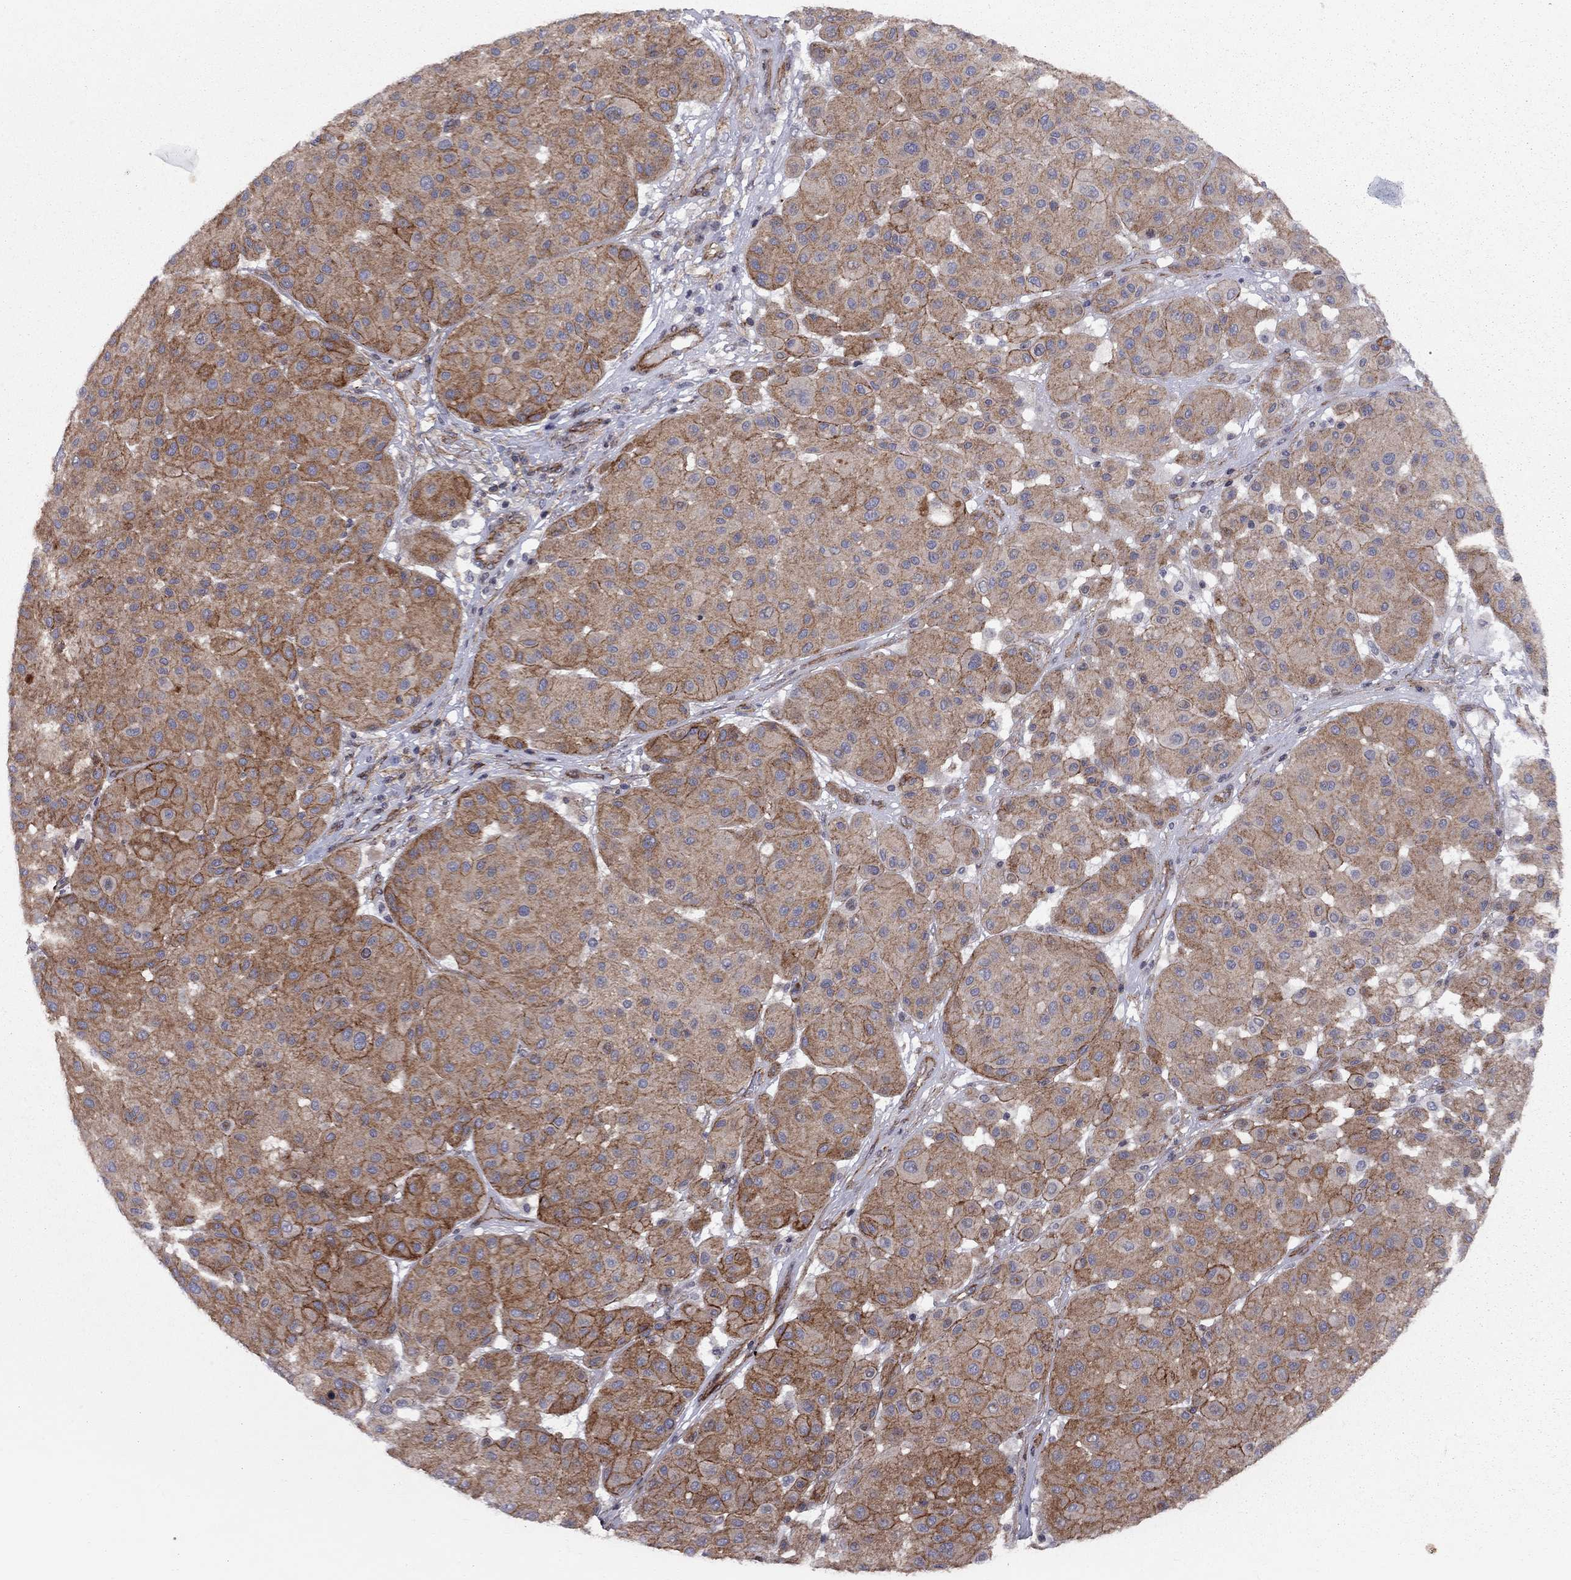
{"staining": {"intensity": "moderate", "quantity": ">75%", "location": "cytoplasmic/membranous"}, "tissue": "melanoma", "cell_type": "Tumor cells", "image_type": "cancer", "snomed": [{"axis": "morphology", "description": "Malignant melanoma, Metastatic site"}, {"axis": "topography", "description": "Smooth muscle"}], "caption": "This is an image of IHC staining of malignant melanoma (metastatic site), which shows moderate positivity in the cytoplasmic/membranous of tumor cells.", "gene": "RASEF", "patient": {"sex": "male", "age": 41}}